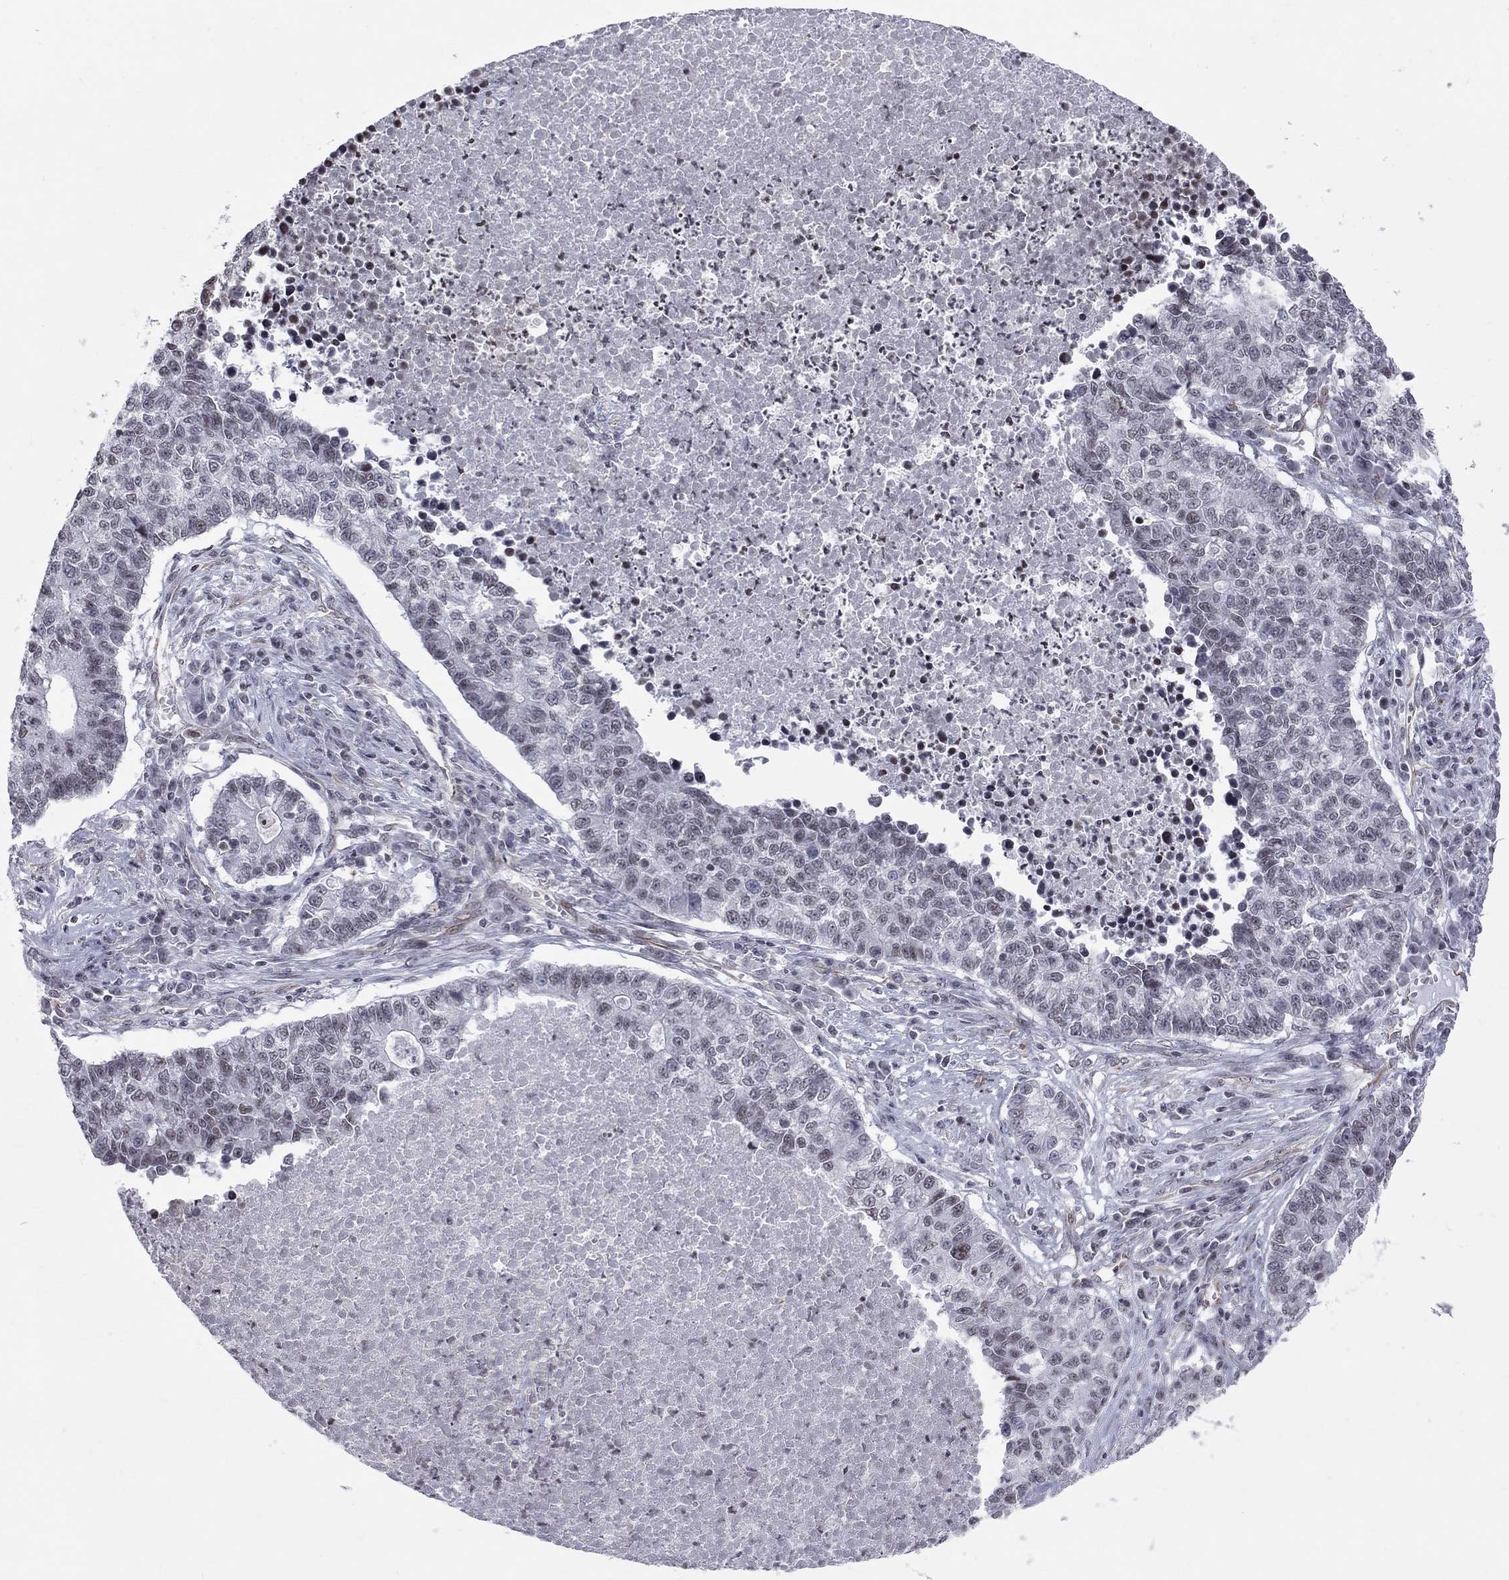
{"staining": {"intensity": "negative", "quantity": "none", "location": "none"}, "tissue": "lung cancer", "cell_type": "Tumor cells", "image_type": "cancer", "snomed": [{"axis": "morphology", "description": "Adenocarcinoma, NOS"}, {"axis": "topography", "description": "Lung"}], "caption": "High magnification brightfield microscopy of lung cancer (adenocarcinoma) stained with DAB (3,3'-diaminobenzidine) (brown) and counterstained with hematoxylin (blue): tumor cells show no significant positivity.", "gene": "MTNR1B", "patient": {"sex": "male", "age": 57}}